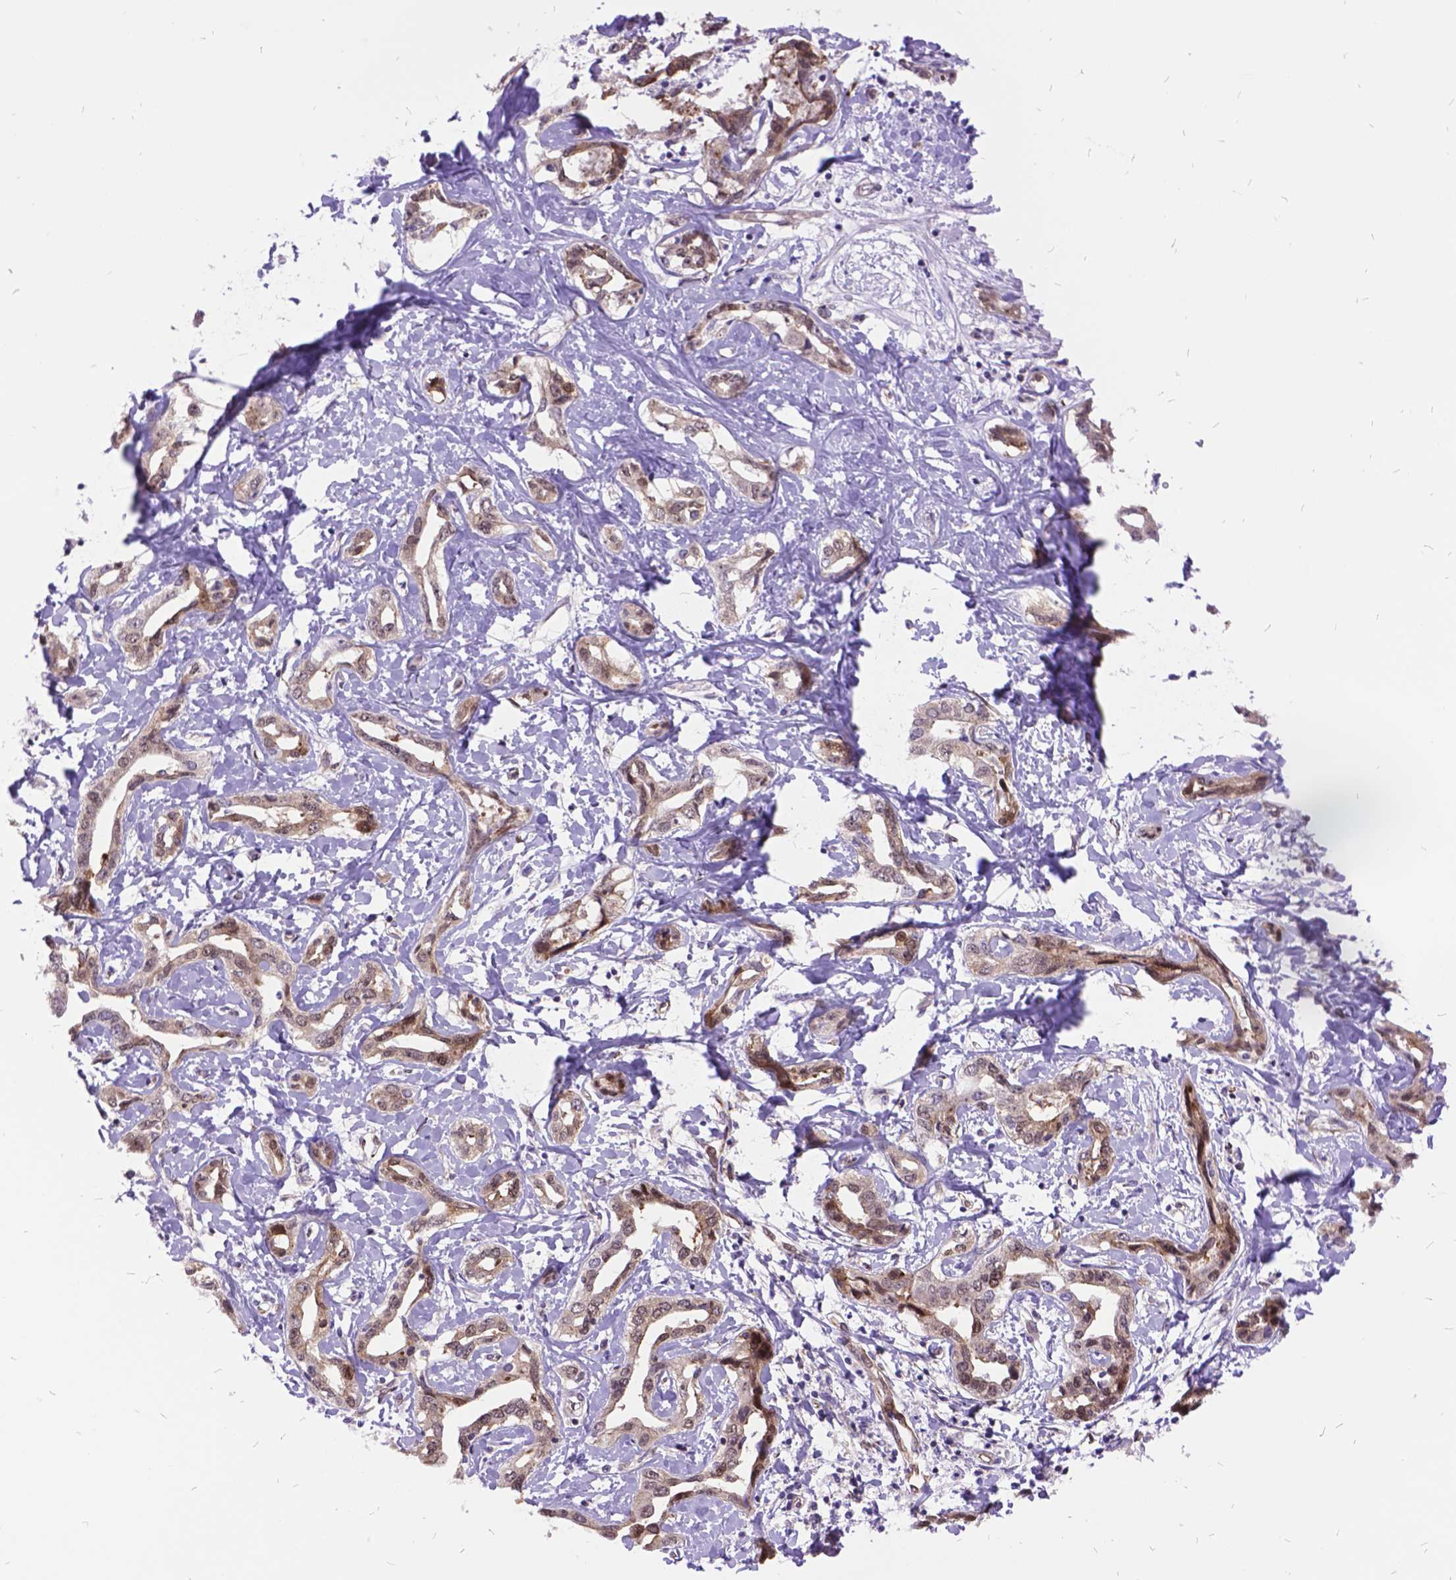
{"staining": {"intensity": "weak", "quantity": ">75%", "location": "cytoplasmic/membranous"}, "tissue": "liver cancer", "cell_type": "Tumor cells", "image_type": "cancer", "snomed": [{"axis": "morphology", "description": "Cholangiocarcinoma"}, {"axis": "topography", "description": "Liver"}], "caption": "Protein expression analysis of human liver cancer (cholangiocarcinoma) reveals weak cytoplasmic/membranous staining in approximately >75% of tumor cells. The staining is performed using DAB (3,3'-diaminobenzidine) brown chromogen to label protein expression. The nuclei are counter-stained blue using hematoxylin.", "gene": "GRB7", "patient": {"sex": "male", "age": 59}}